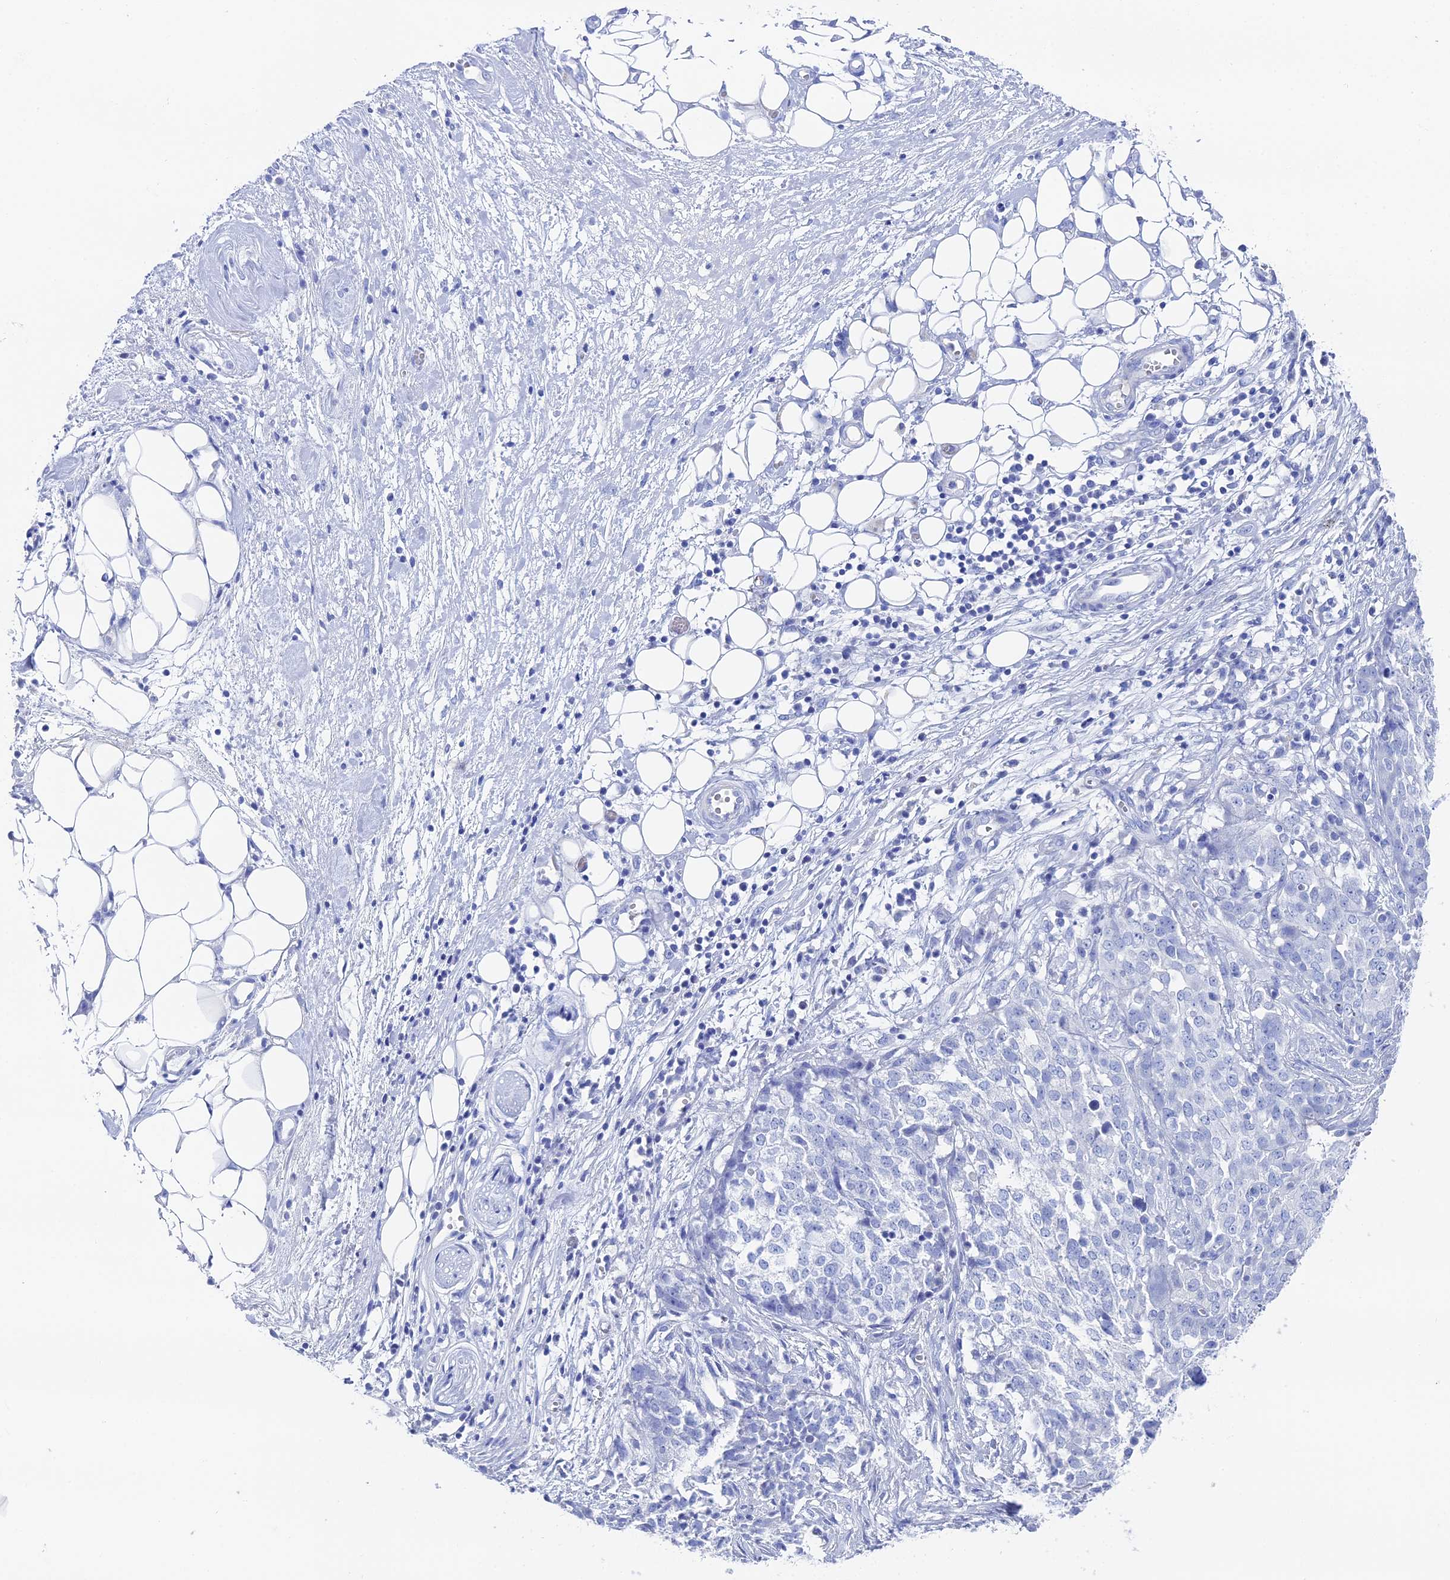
{"staining": {"intensity": "negative", "quantity": "none", "location": "none"}, "tissue": "ovarian cancer", "cell_type": "Tumor cells", "image_type": "cancer", "snomed": [{"axis": "morphology", "description": "Cystadenocarcinoma, serous, NOS"}, {"axis": "topography", "description": "Soft tissue"}, {"axis": "topography", "description": "Ovary"}], "caption": "Photomicrograph shows no protein staining in tumor cells of ovarian cancer tissue.", "gene": "UNC119", "patient": {"sex": "female", "age": 57}}